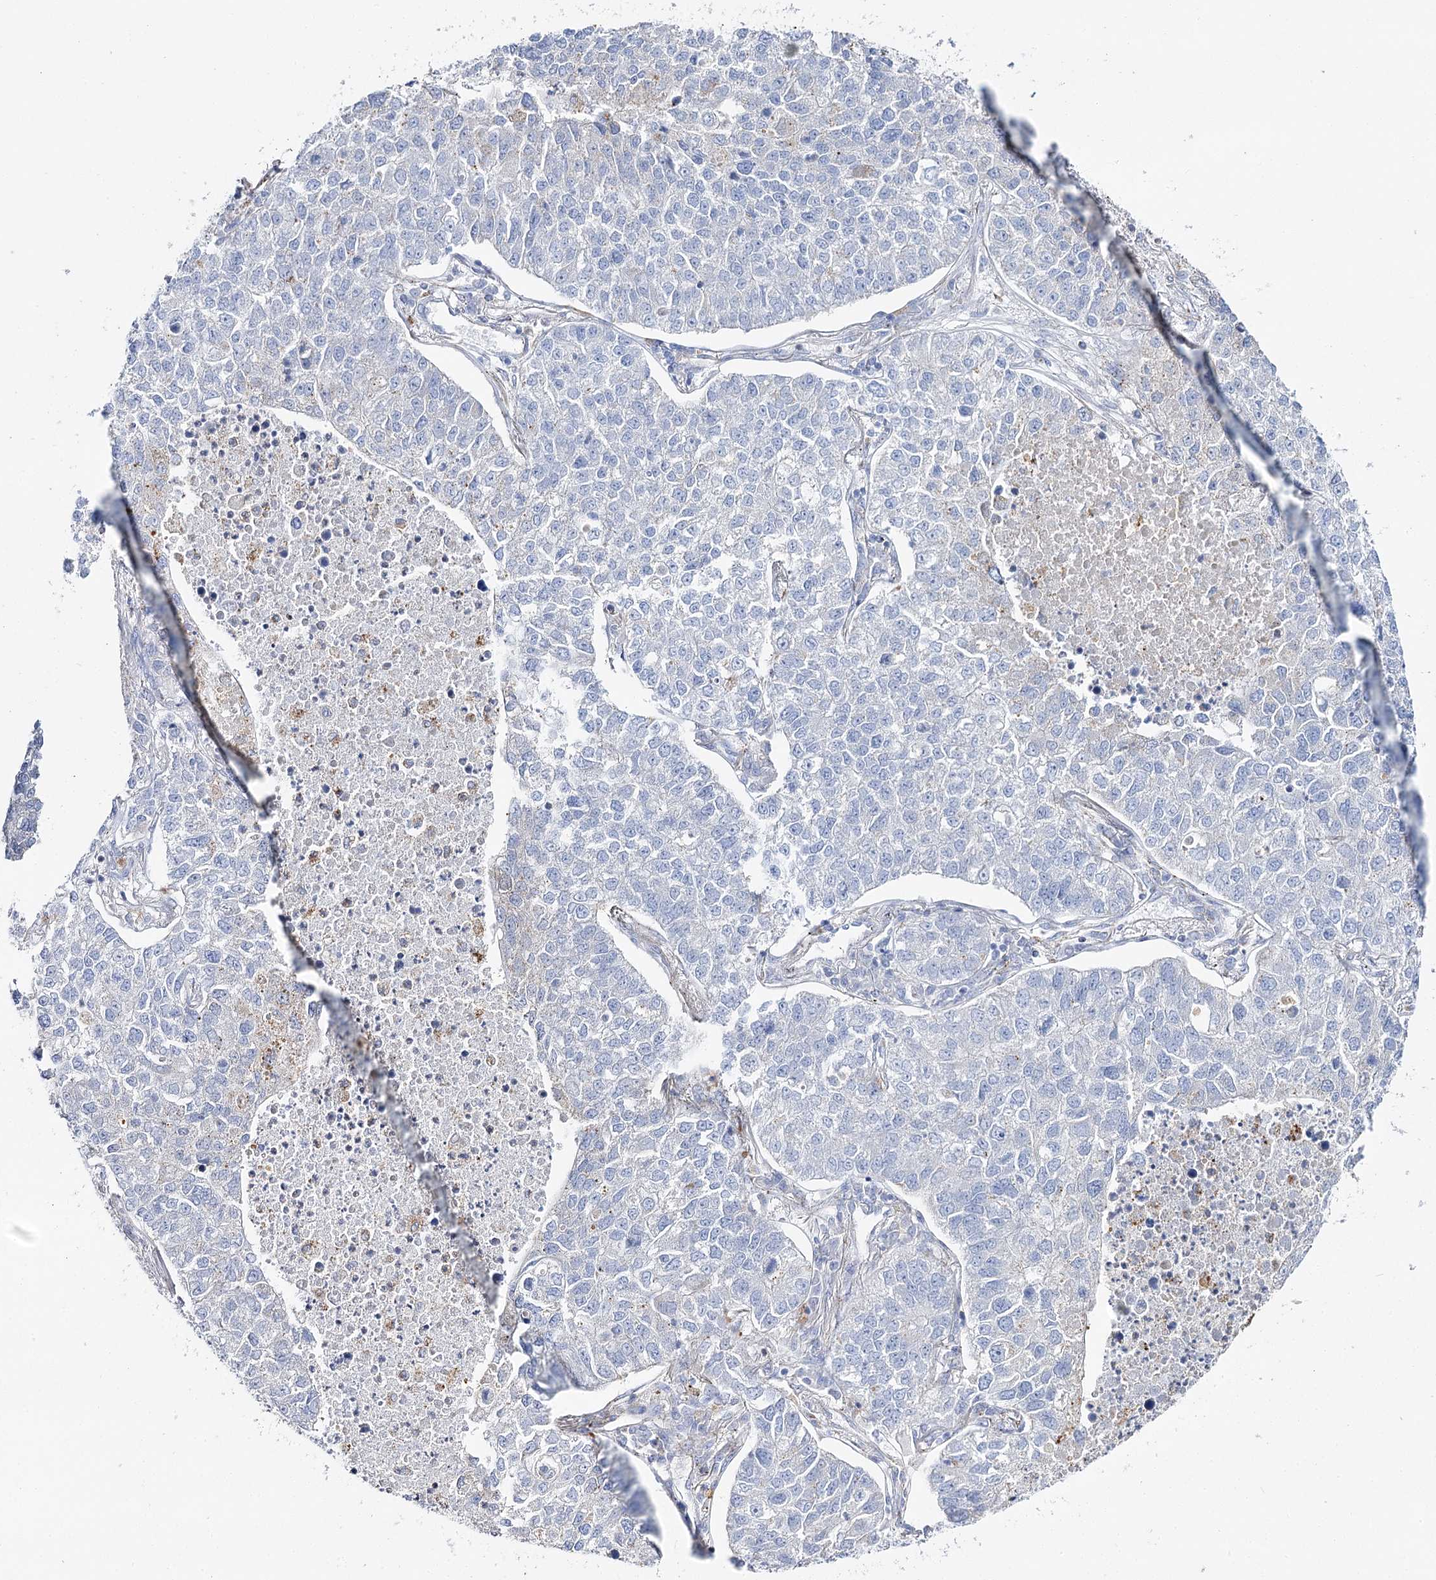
{"staining": {"intensity": "negative", "quantity": "none", "location": "none"}, "tissue": "lung cancer", "cell_type": "Tumor cells", "image_type": "cancer", "snomed": [{"axis": "morphology", "description": "Adenocarcinoma, NOS"}, {"axis": "topography", "description": "Lung"}], "caption": "DAB immunohistochemical staining of human lung cancer (adenocarcinoma) exhibits no significant positivity in tumor cells.", "gene": "SLC3A1", "patient": {"sex": "male", "age": 49}}